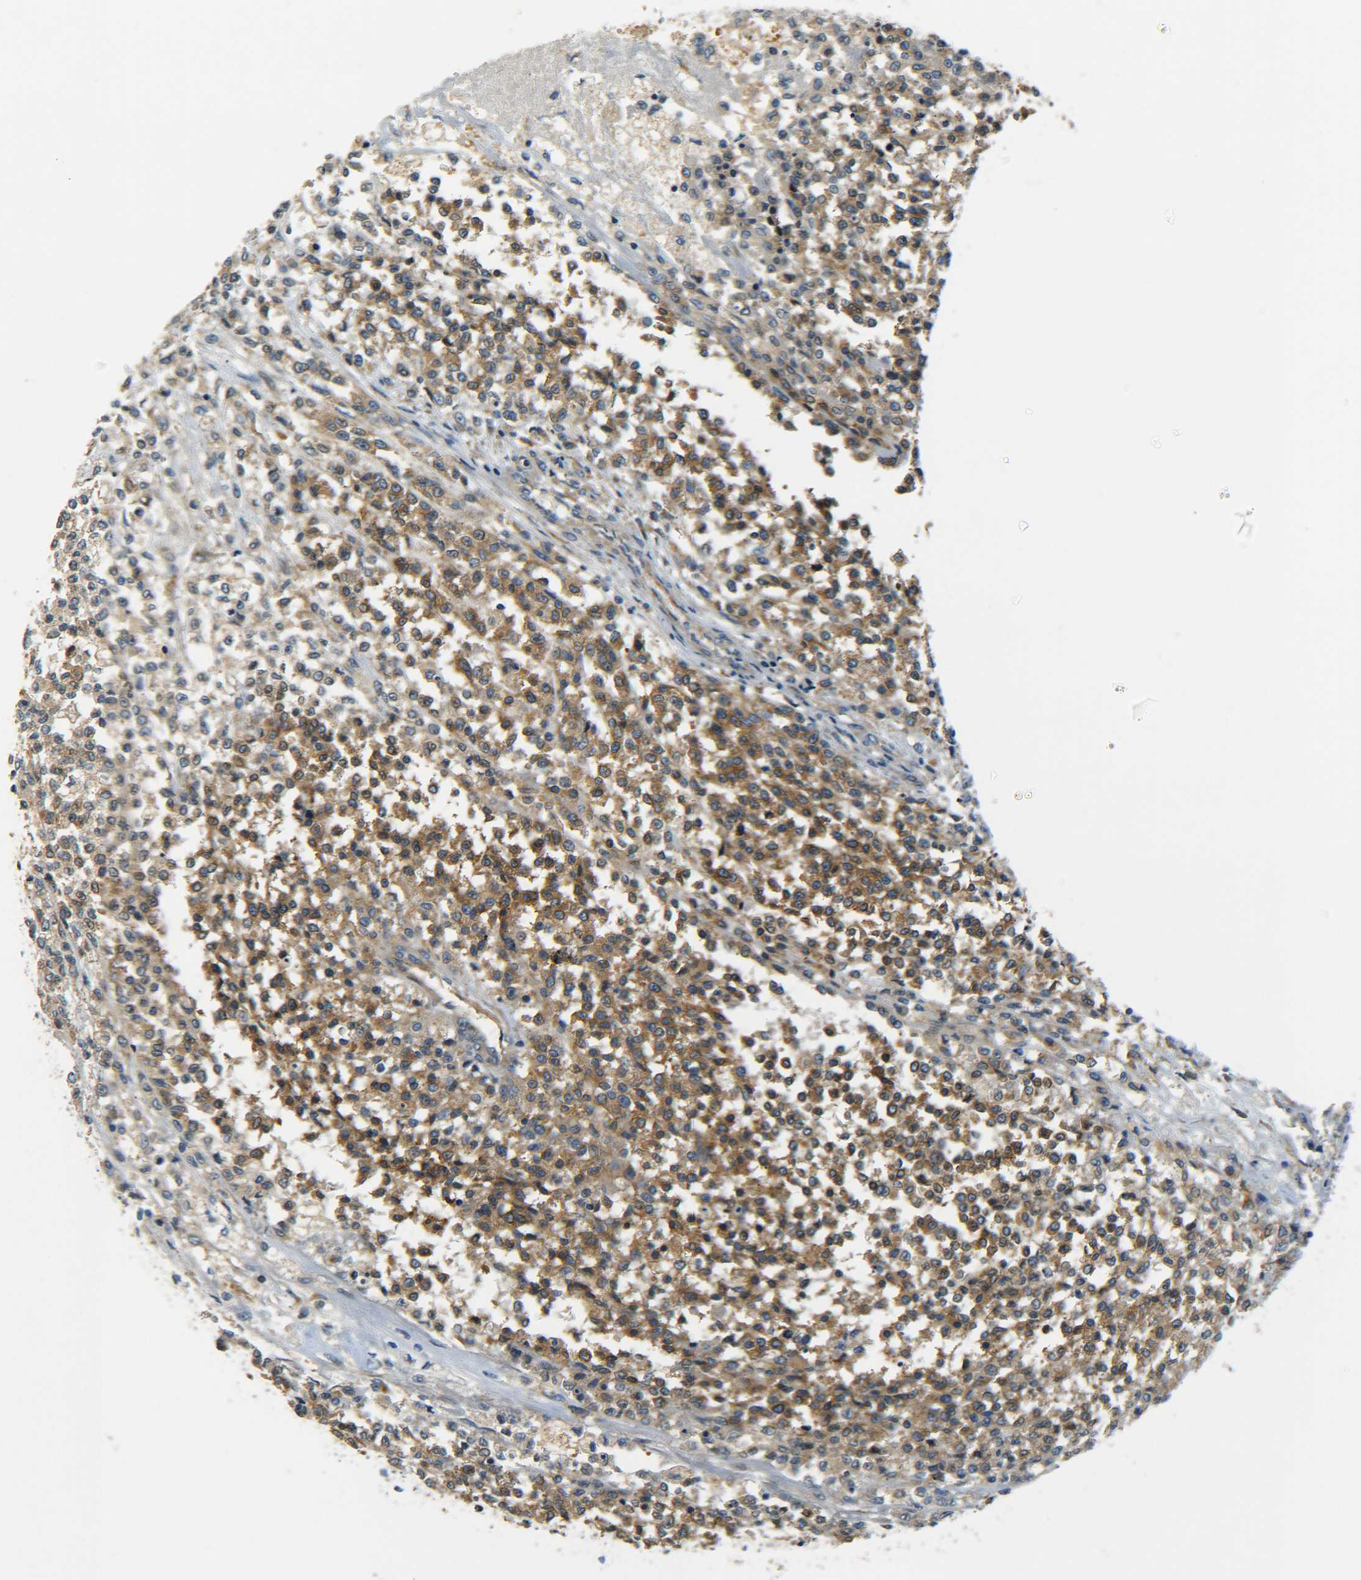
{"staining": {"intensity": "moderate", "quantity": ">75%", "location": "cytoplasmic/membranous"}, "tissue": "testis cancer", "cell_type": "Tumor cells", "image_type": "cancer", "snomed": [{"axis": "morphology", "description": "Seminoma, NOS"}, {"axis": "topography", "description": "Testis"}], "caption": "Immunohistochemistry (IHC) (DAB (3,3'-diaminobenzidine)) staining of testis cancer displays moderate cytoplasmic/membranous protein staining in about >75% of tumor cells.", "gene": "LRCH3", "patient": {"sex": "male", "age": 59}}